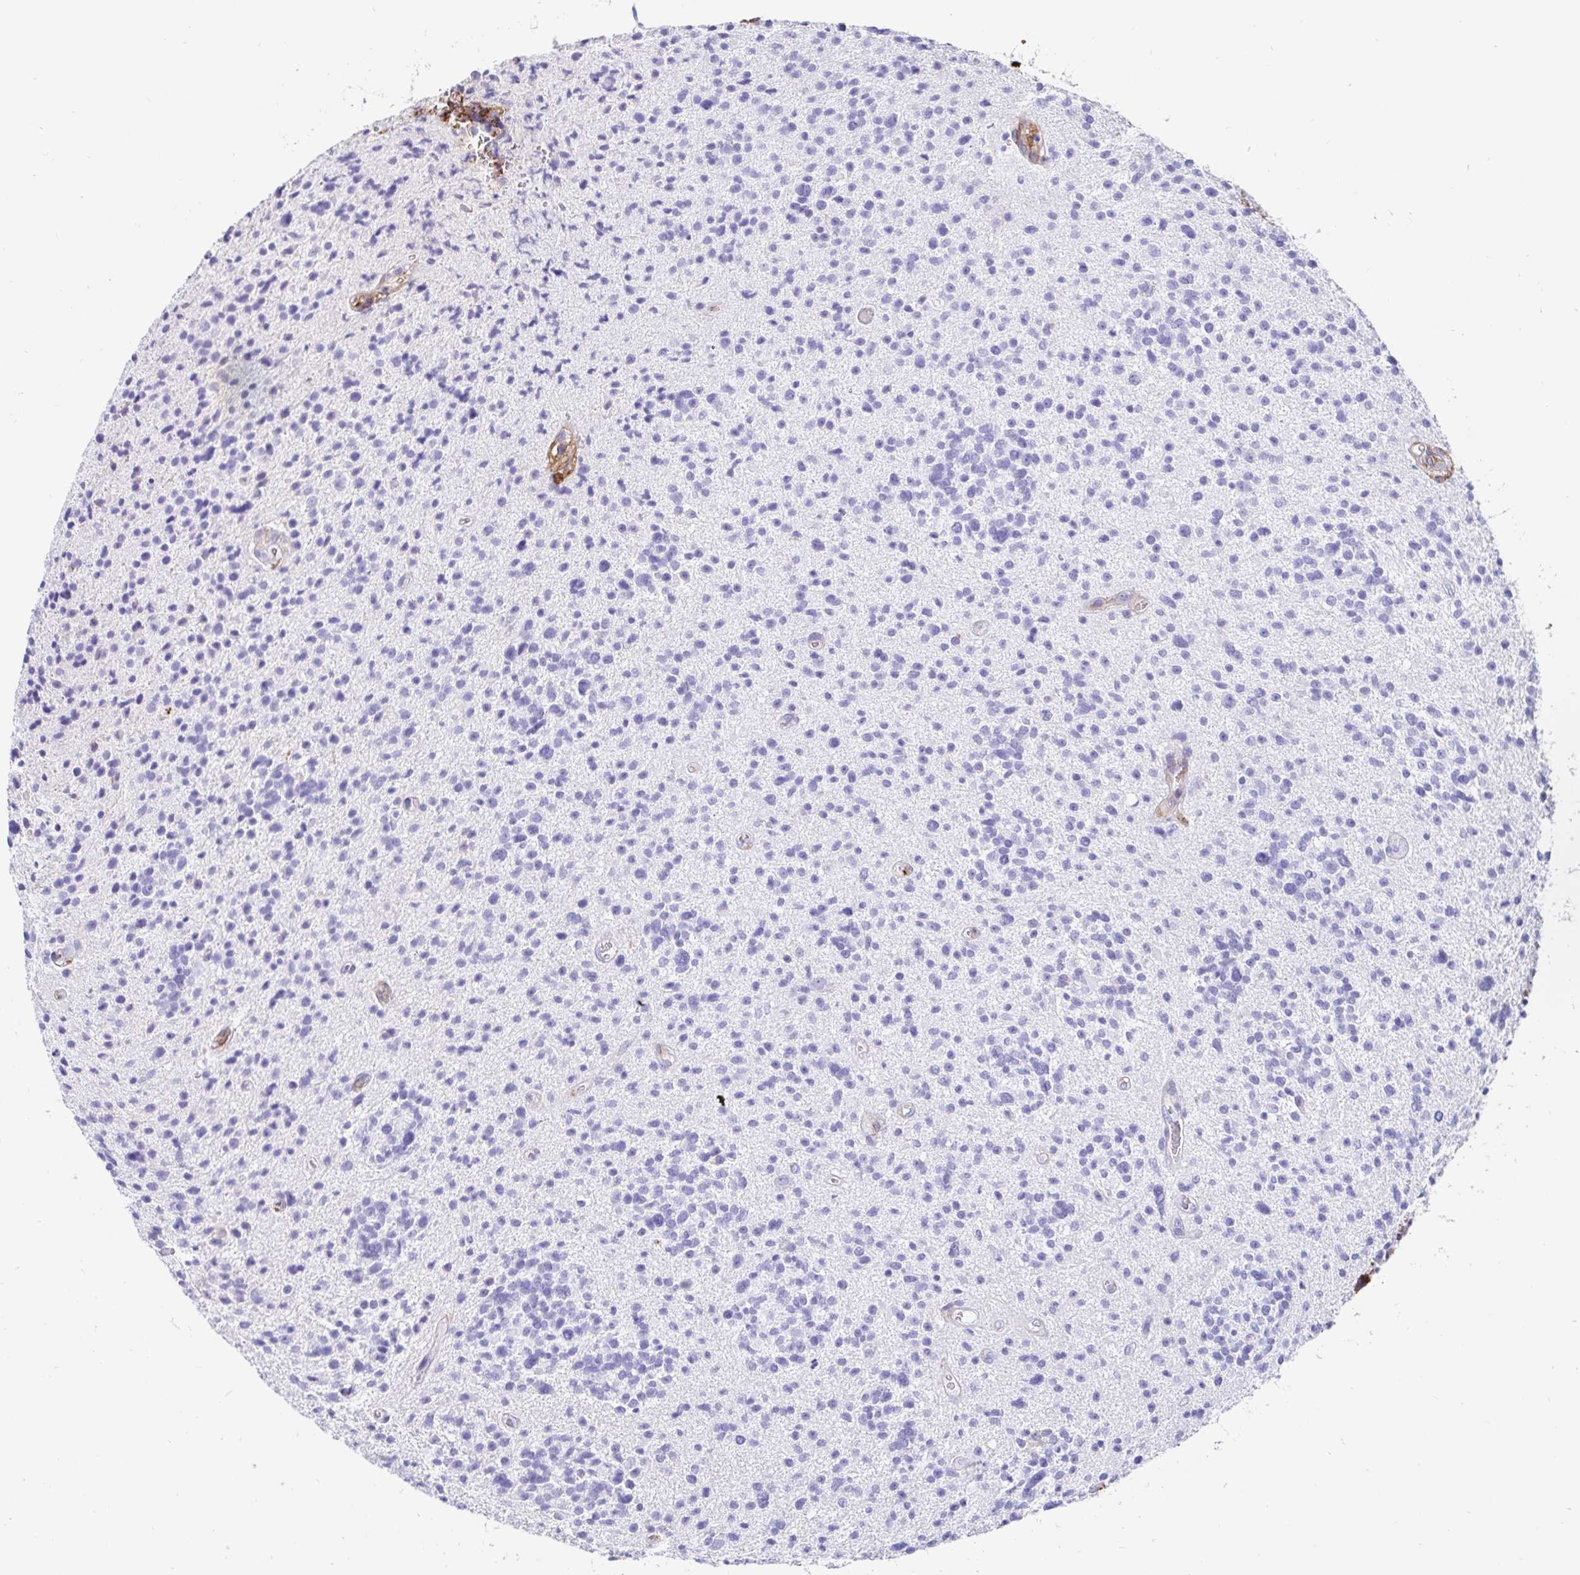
{"staining": {"intensity": "negative", "quantity": "none", "location": "none"}, "tissue": "glioma", "cell_type": "Tumor cells", "image_type": "cancer", "snomed": [{"axis": "morphology", "description": "Glioma, malignant, High grade"}, {"axis": "topography", "description": "Brain"}], "caption": "This histopathology image is of glioma stained with immunohistochemistry to label a protein in brown with the nuclei are counter-stained blue. There is no staining in tumor cells. (Stains: DAB (3,3'-diaminobenzidine) immunohistochemistry (IHC) with hematoxylin counter stain, Microscopy: brightfield microscopy at high magnification).", "gene": "ANXA2", "patient": {"sex": "male", "age": 29}}